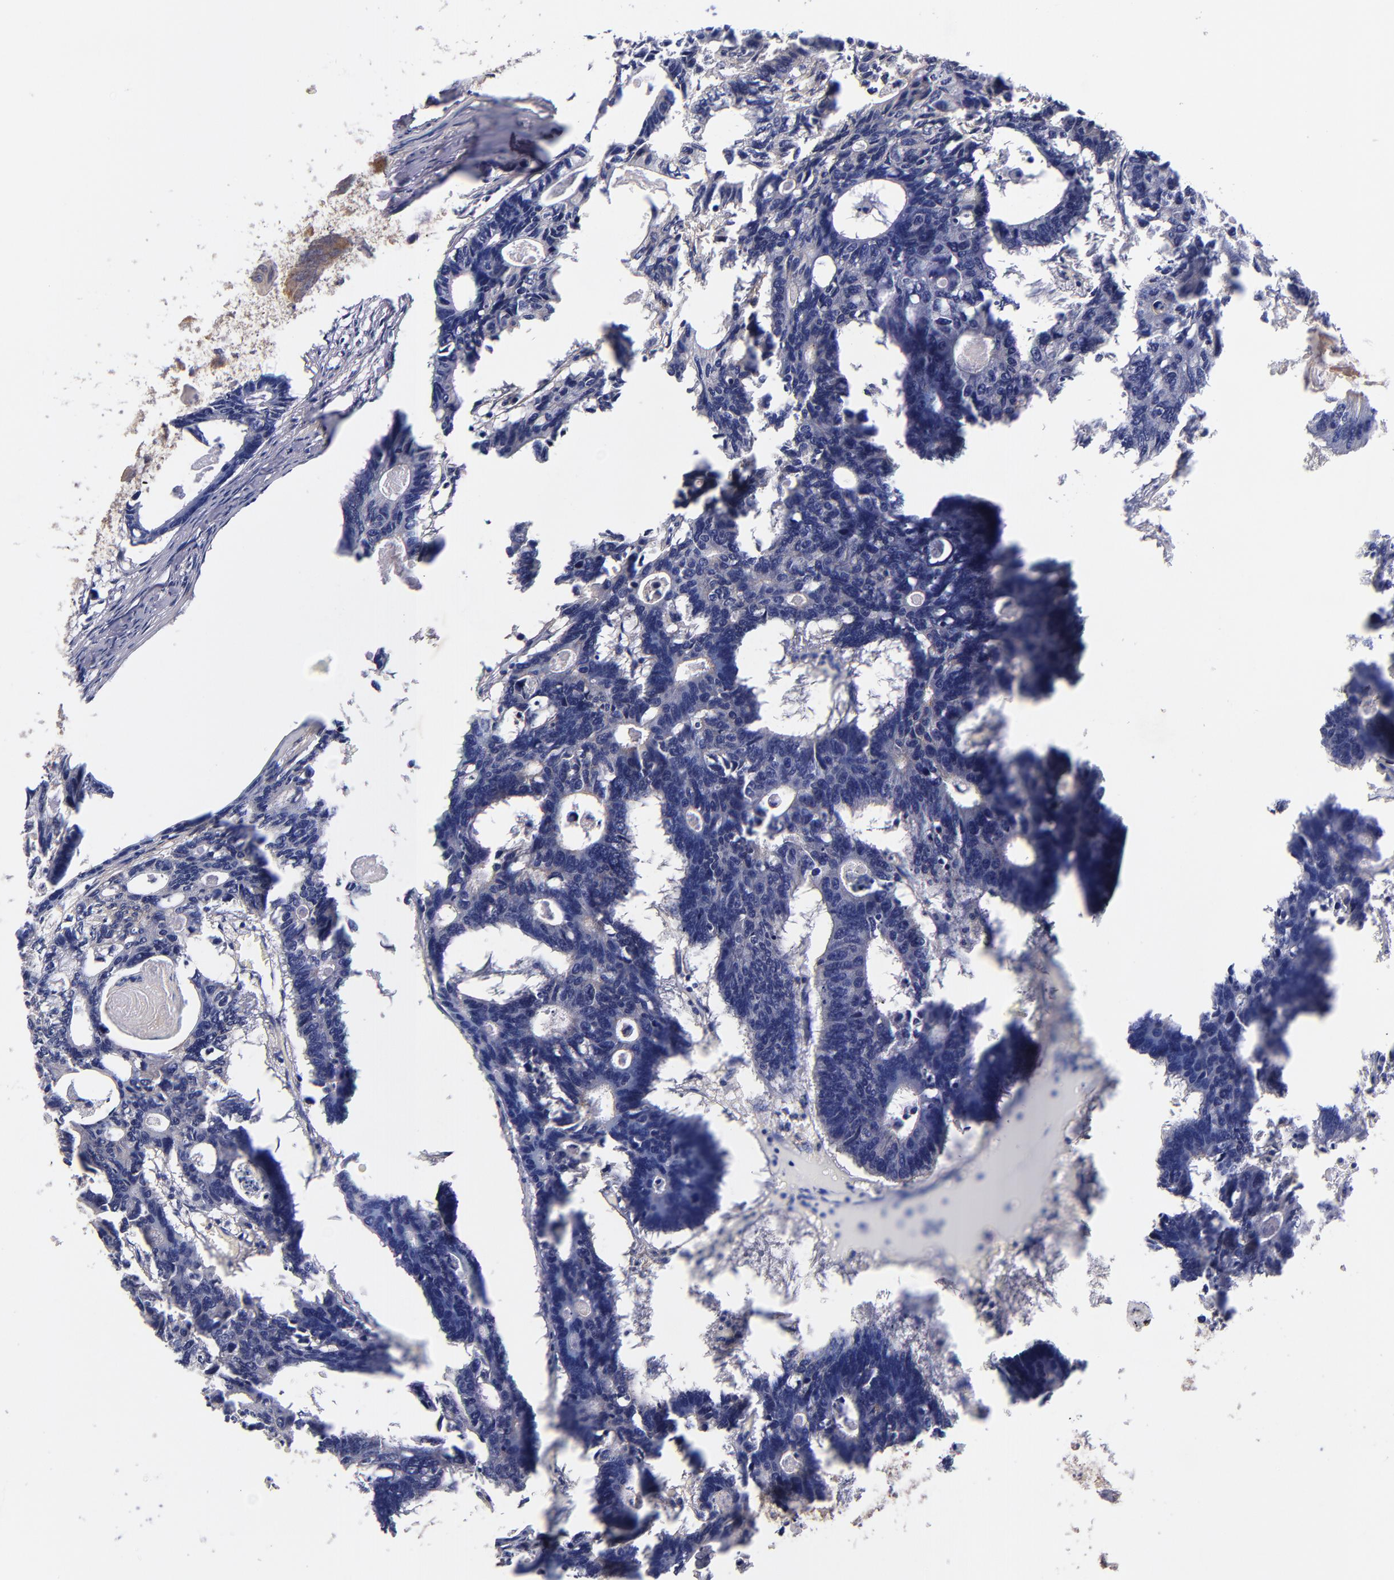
{"staining": {"intensity": "negative", "quantity": "none", "location": "none"}, "tissue": "colorectal cancer", "cell_type": "Tumor cells", "image_type": "cancer", "snomed": [{"axis": "morphology", "description": "Adenocarcinoma, NOS"}, {"axis": "topography", "description": "Colon"}], "caption": "Tumor cells show no significant protein staining in colorectal cancer (adenocarcinoma). (DAB (3,3'-diaminobenzidine) immunohistochemistry (IHC) visualized using brightfield microscopy, high magnification).", "gene": "PLSCR4", "patient": {"sex": "female", "age": 55}}